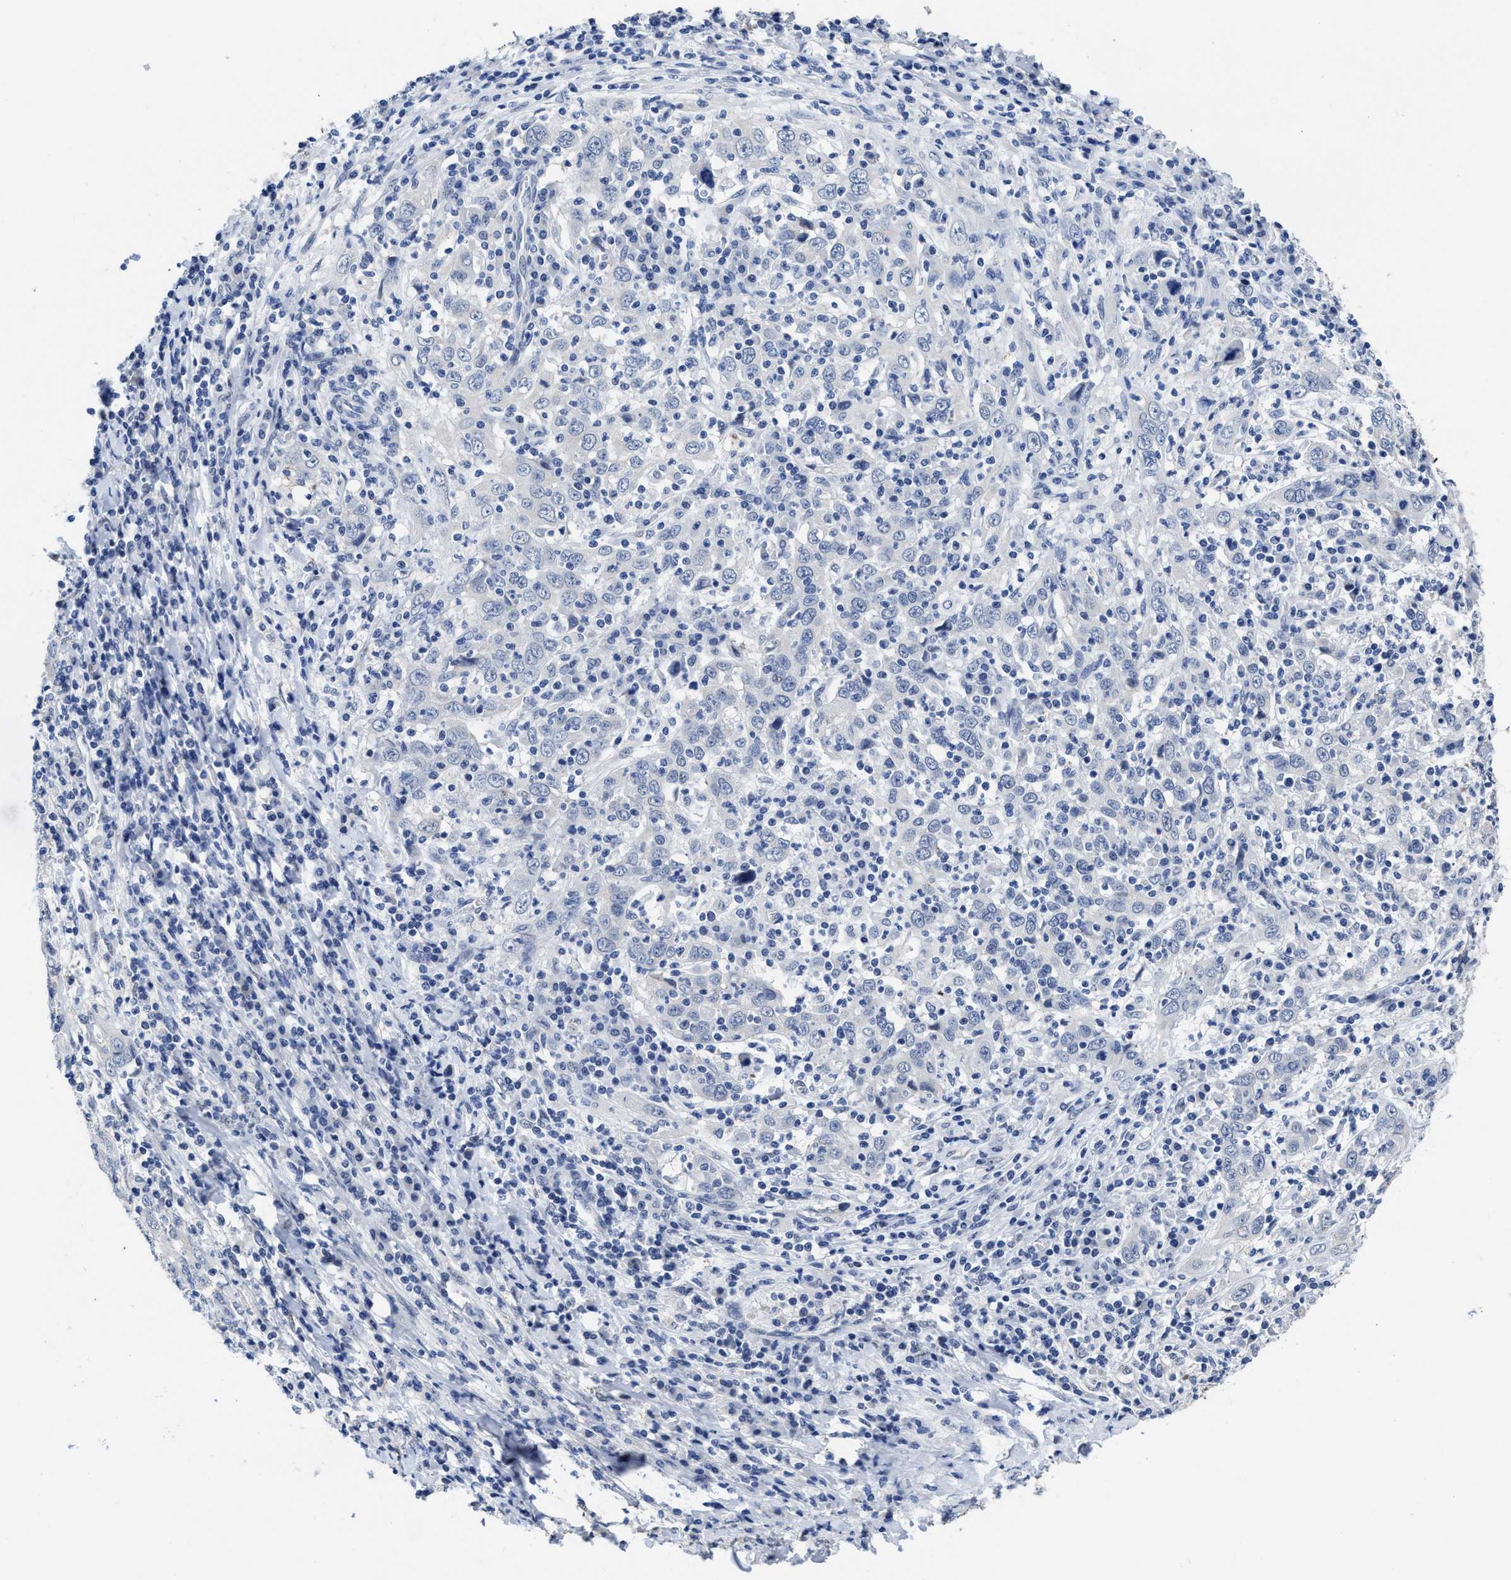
{"staining": {"intensity": "negative", "quantity": "none", "location": "none"}, "tissue": "cervical cancer", "cell_type": "Tumor cells", "image_type": "cancer", "snomed": [{"axis": "morphology", "description": "Squamous cell carcinoma, NOS"}, {"axis": "topography", "description": "Cervix"}], "caption": "A photomicrograph of cervical cancer stained for a protein exhibits no brown staining in tumor cells.", "gene": "HOOK1", "patient": {"sex": "female", "age": 46}}